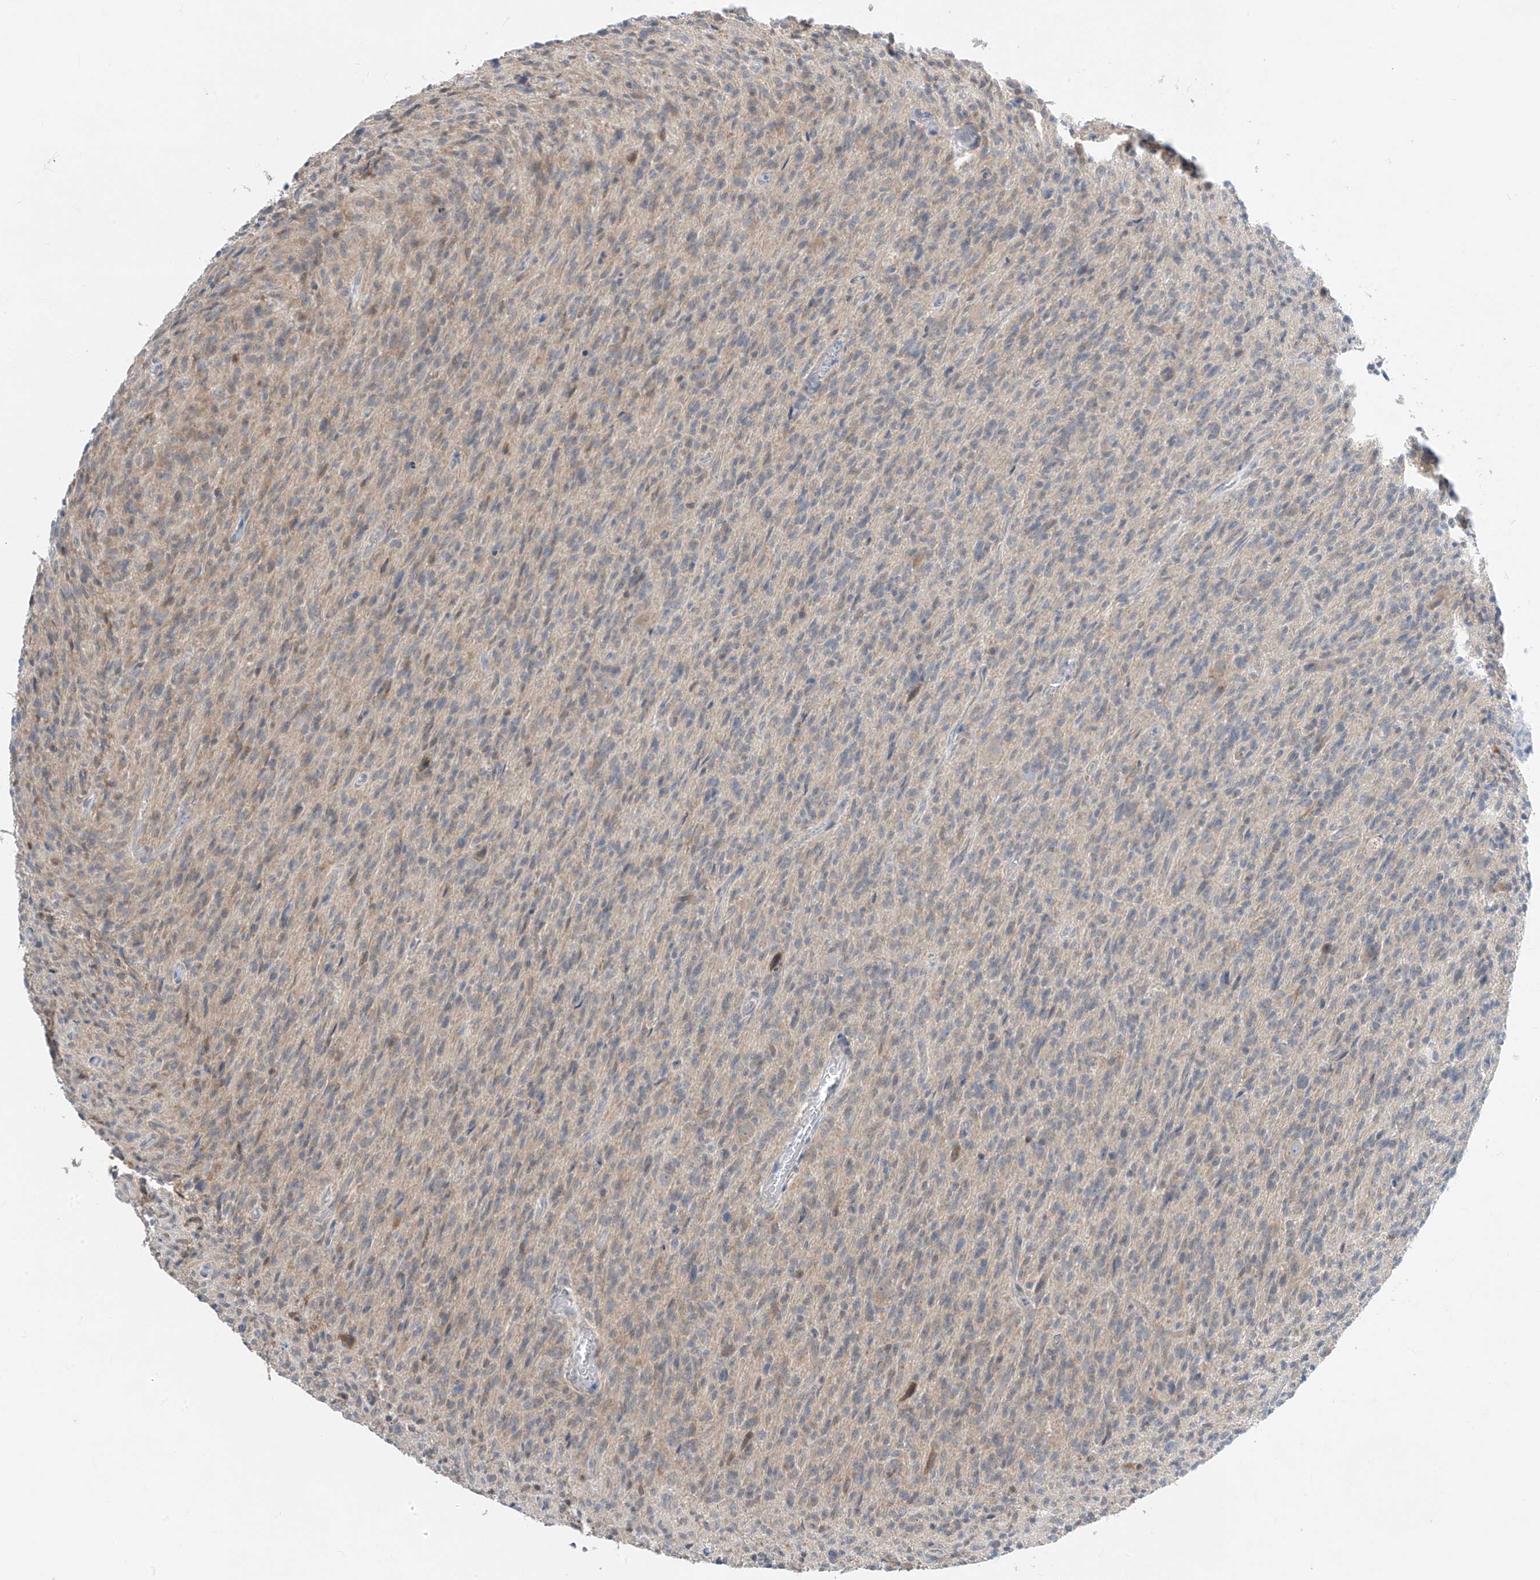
{"staining": {"intensity": "weak", "quantity": "<25%", "location": "cytoplasmic/membranous"}, "tissue": "glioma", "cell_type": "Tumor cells", "image_type": "cancer", "snomed": [{"axis": "morphology", "description": "Glioma, malignant, High grade"}, {"axis": "topography", "description": "Brain"}], "caption": "Histopathology image shows no protein positivity in tumor cells of glioma tissue.", "gene": "TTC38", "patient": {"sex": "female", "age": 57}}